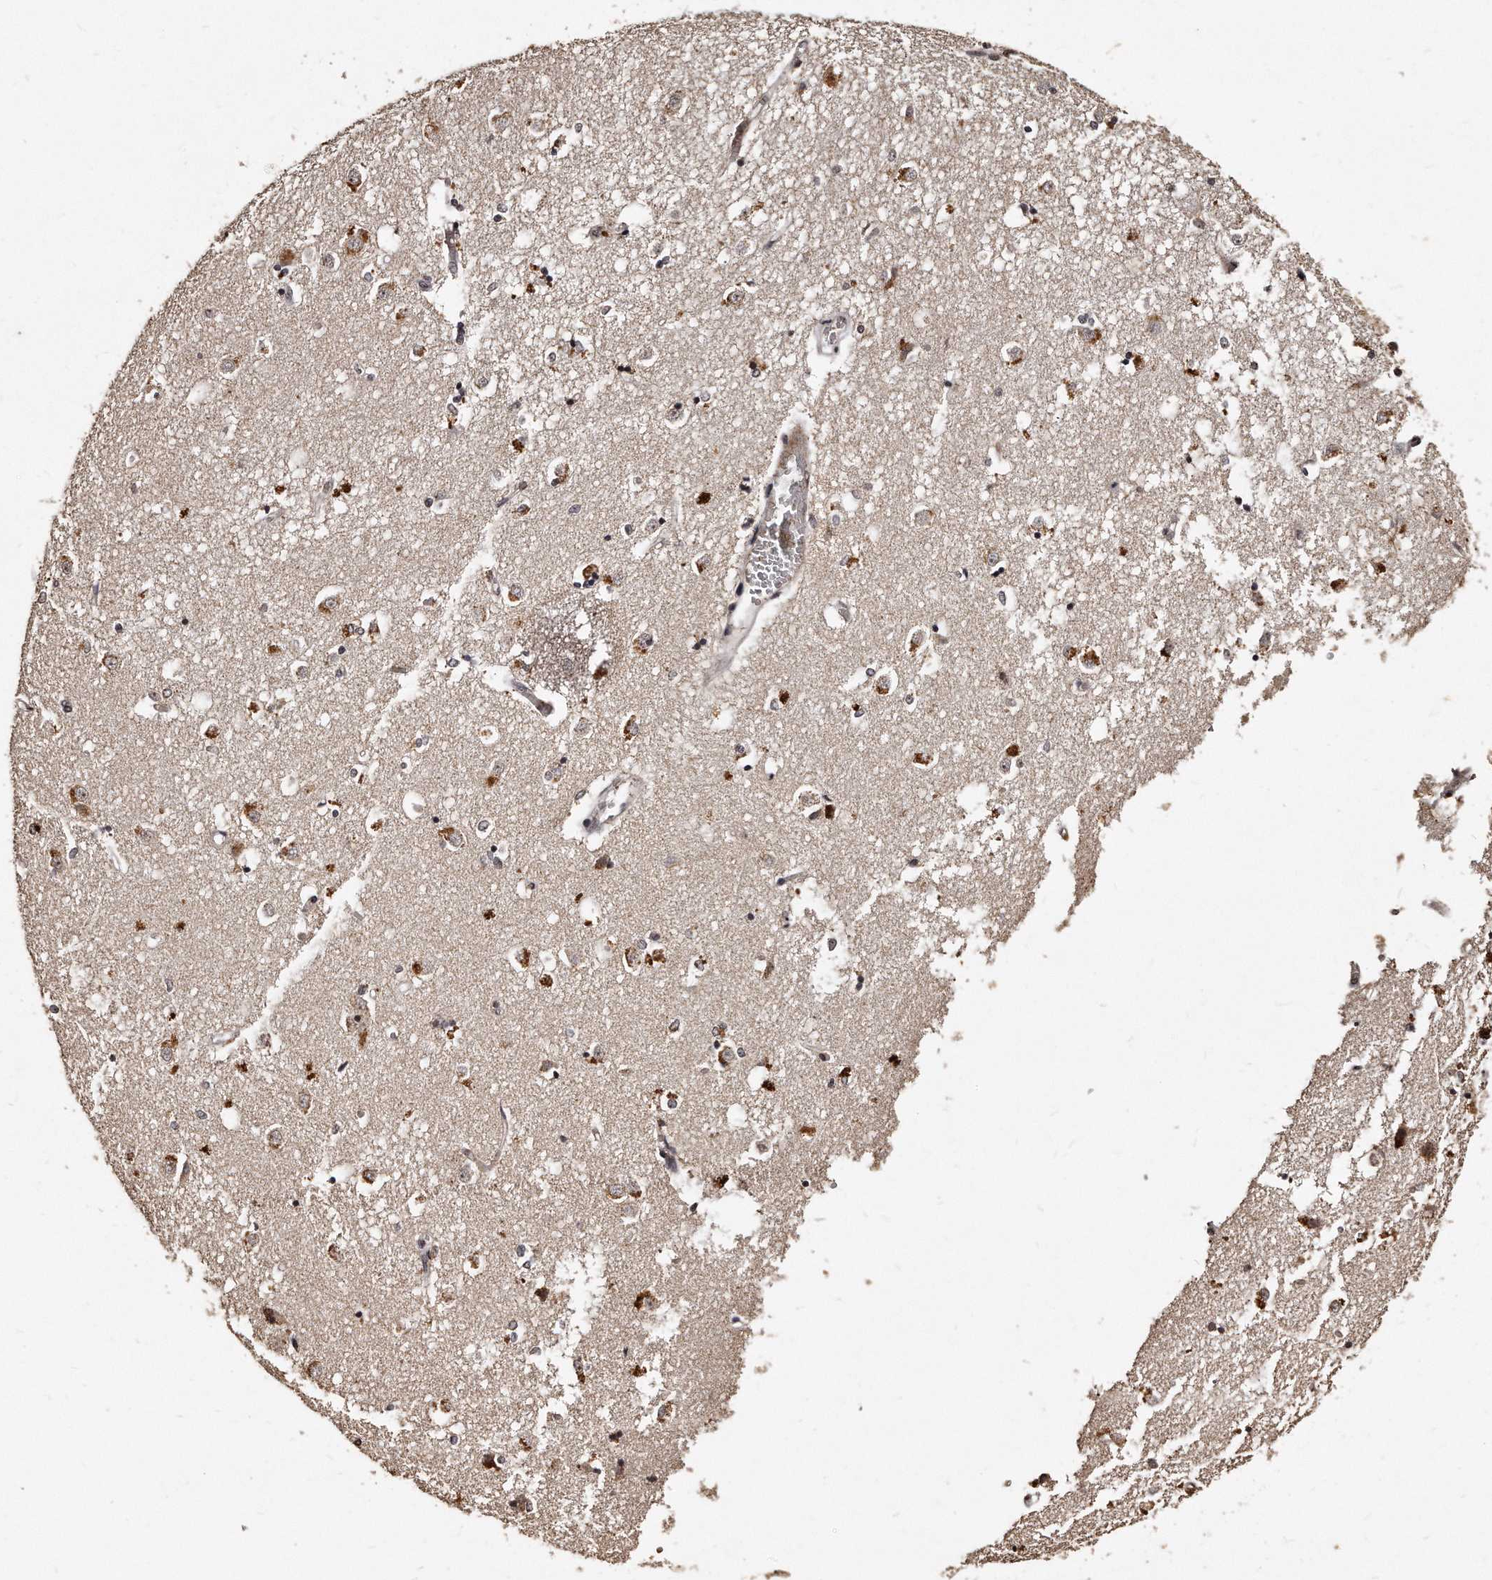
{"staining": {"intensity": "moderate", "quantity": "<25%", "location": "cytoplasmic/membranous,nuclear"}, "tissue": "caudate", "cell_type": "Glial cells", "image_type": "normal", "snomed": [{"axis": "morphology", "description": "Normal tissue, NOS"}, {"axis": "topography", "description": "Lateral ventricle wall"}], "caption": "Protein staining exhibits moderate cytoplasmic/membranous,nuclear expression in approximately <25% of glial cells in normal caudate. The staining was performed using DAB (3,3'-diaminobenzidine), with brown indicating positive protein expression. Nuclei are stained blue with hematoxylin.", "gene": "TSHR", "patient": {"sex": "male", "age": 45}}